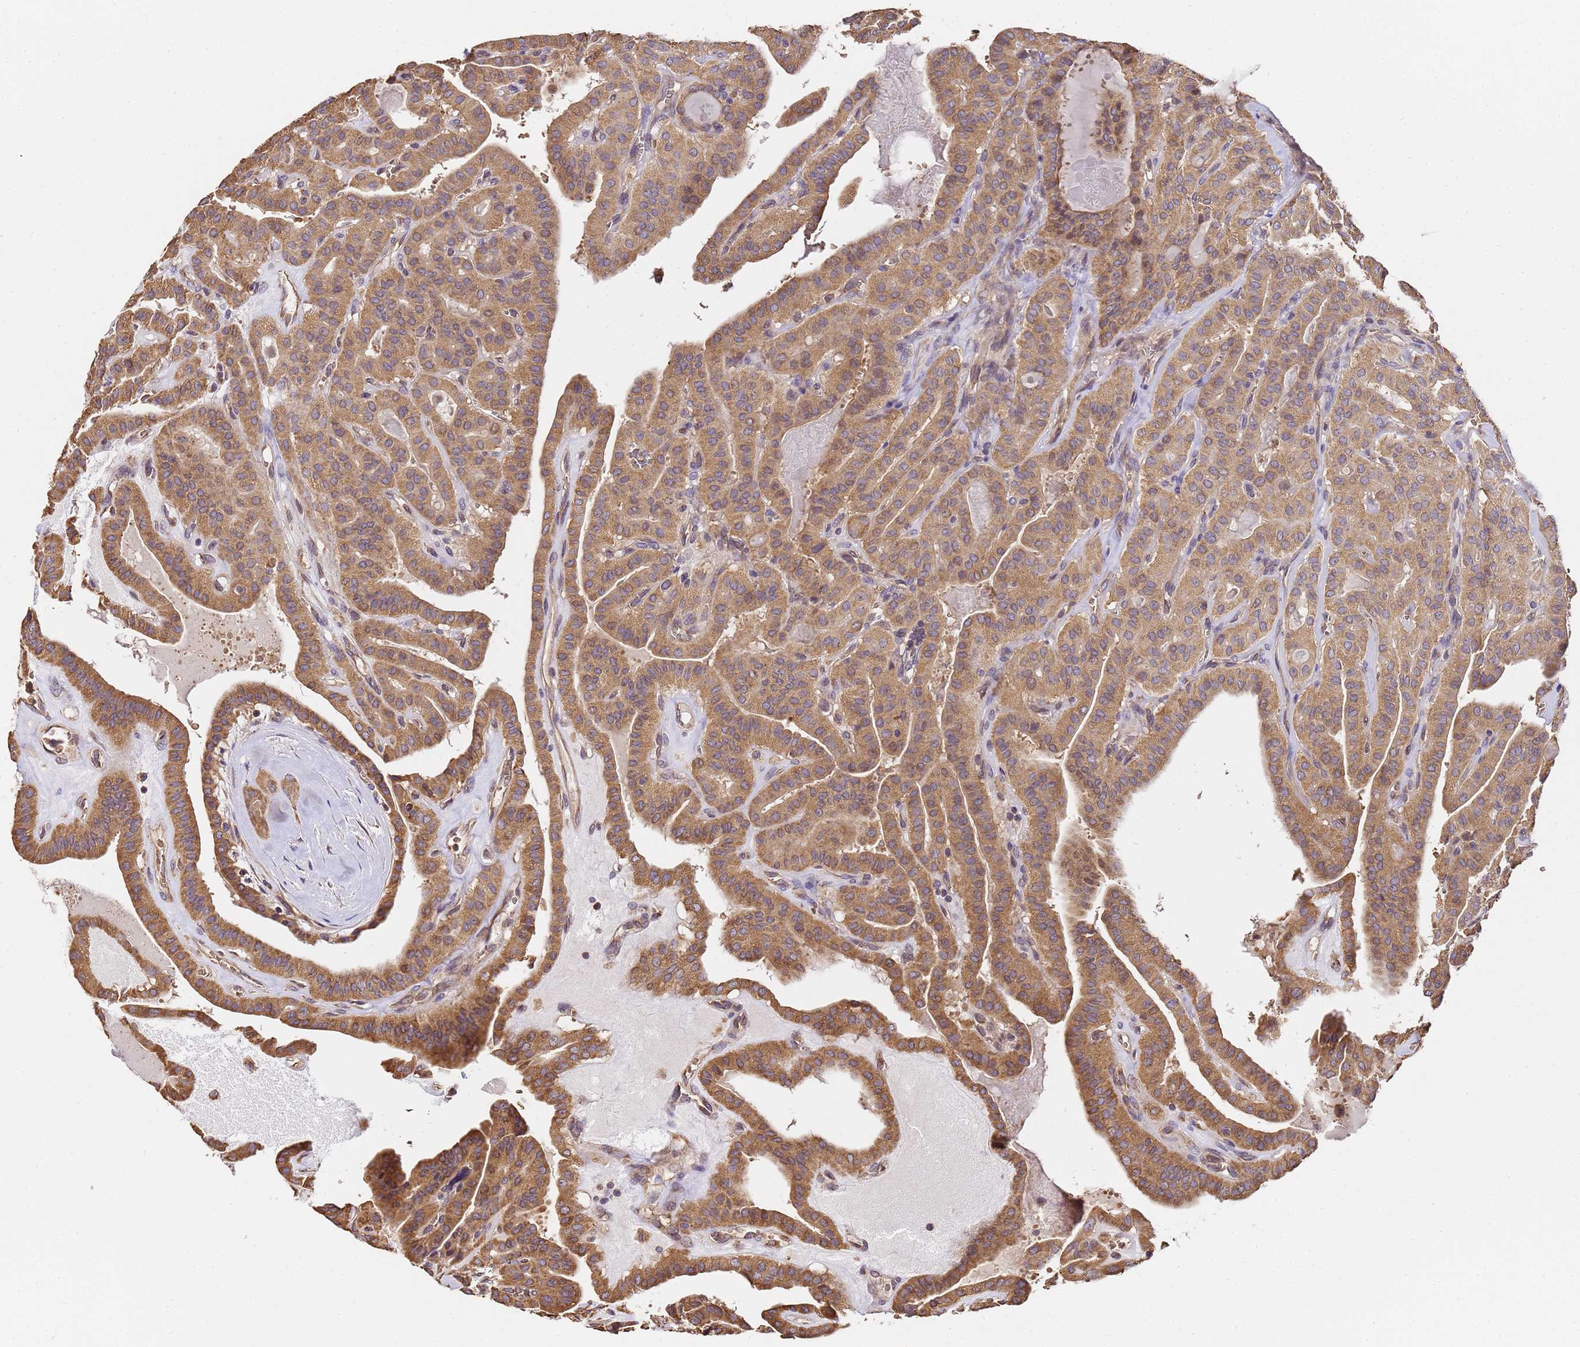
{"staining": {"intensity": "moderate", "quantity": ">75%", "location": "cytoplasmic/membranous"}, "tissue": "thyroid cancer", "cell_type": "Tumor cells", "image_type": "cancer", "snomed": [{"axis": "morphology", "description": "Papillary adenocarcinoma, NOS"}, {"axis": "topography", "description": "Thyroid gland"}], "caption": "There is medium levels of moderate cytoplasmic/membranous positivity in tumor cells of papillary adenocarcinoma (thyroid), as demonstrated by immunohistochemical staining (brown color).", "gene": "LRRIQ1", "patient": {"sex": "male", "age": 52}}